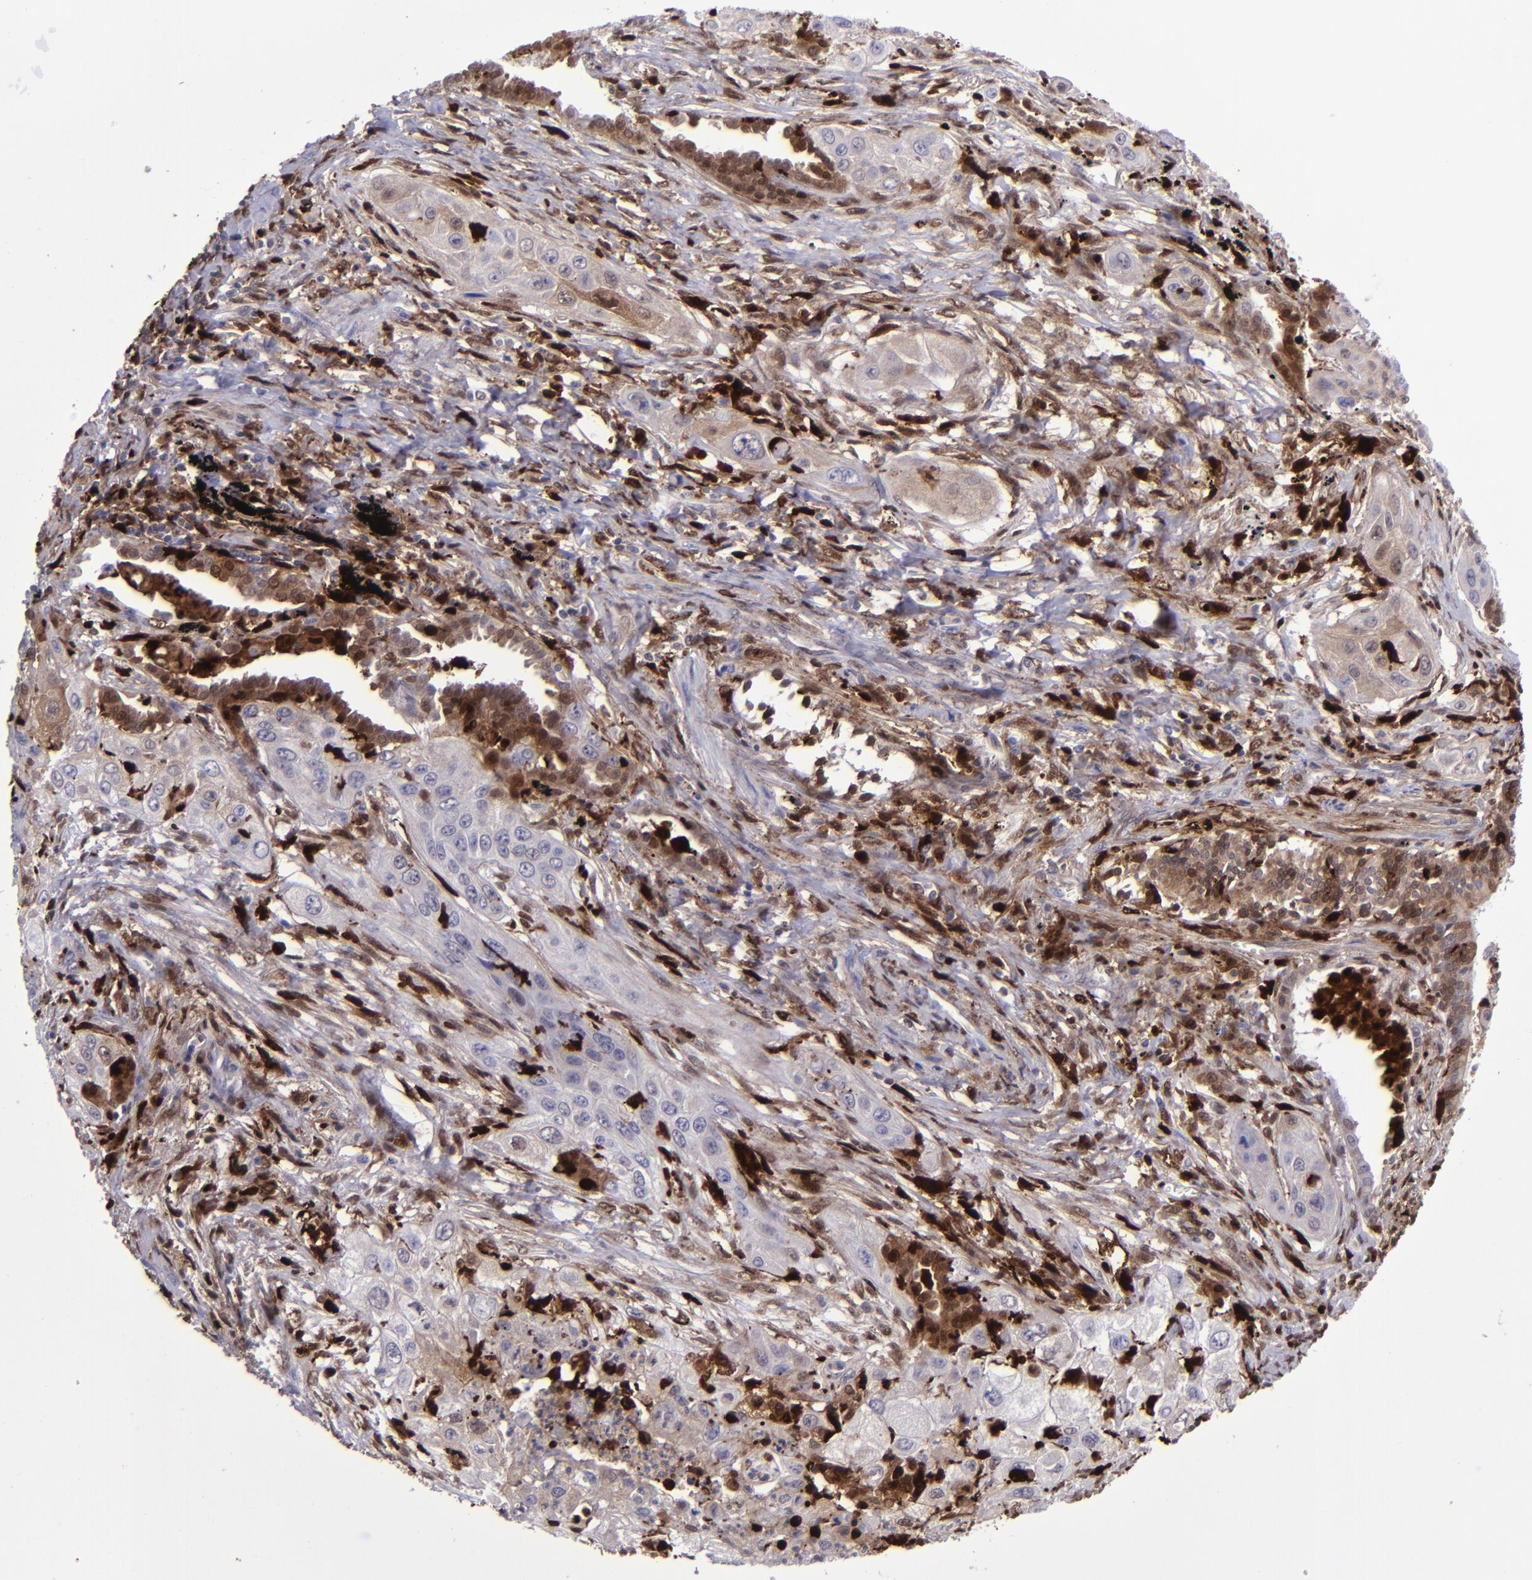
{"staining": {"intensity": "weak", "quantity": "<25%", "location": "cytoplasmic/membranous,nuclear"}, "tissue": "lung cancer", "cell_type": "Tumor cells", "image_type": "cancer", "snomed": [{"axis": "morphology", "description": "Squamous cell carcinoma, NOS"}, {"axis": "topography", "description": "Lung"}], "caption": "Tumor cells show no significant positivity in lung cancer. (DAB (3,3'-diaminobenzidine) immunohistochemistry with hematoxylin counter stain).", "gene": "TYMP", "patient": {"sex": "male", "age": 71}}